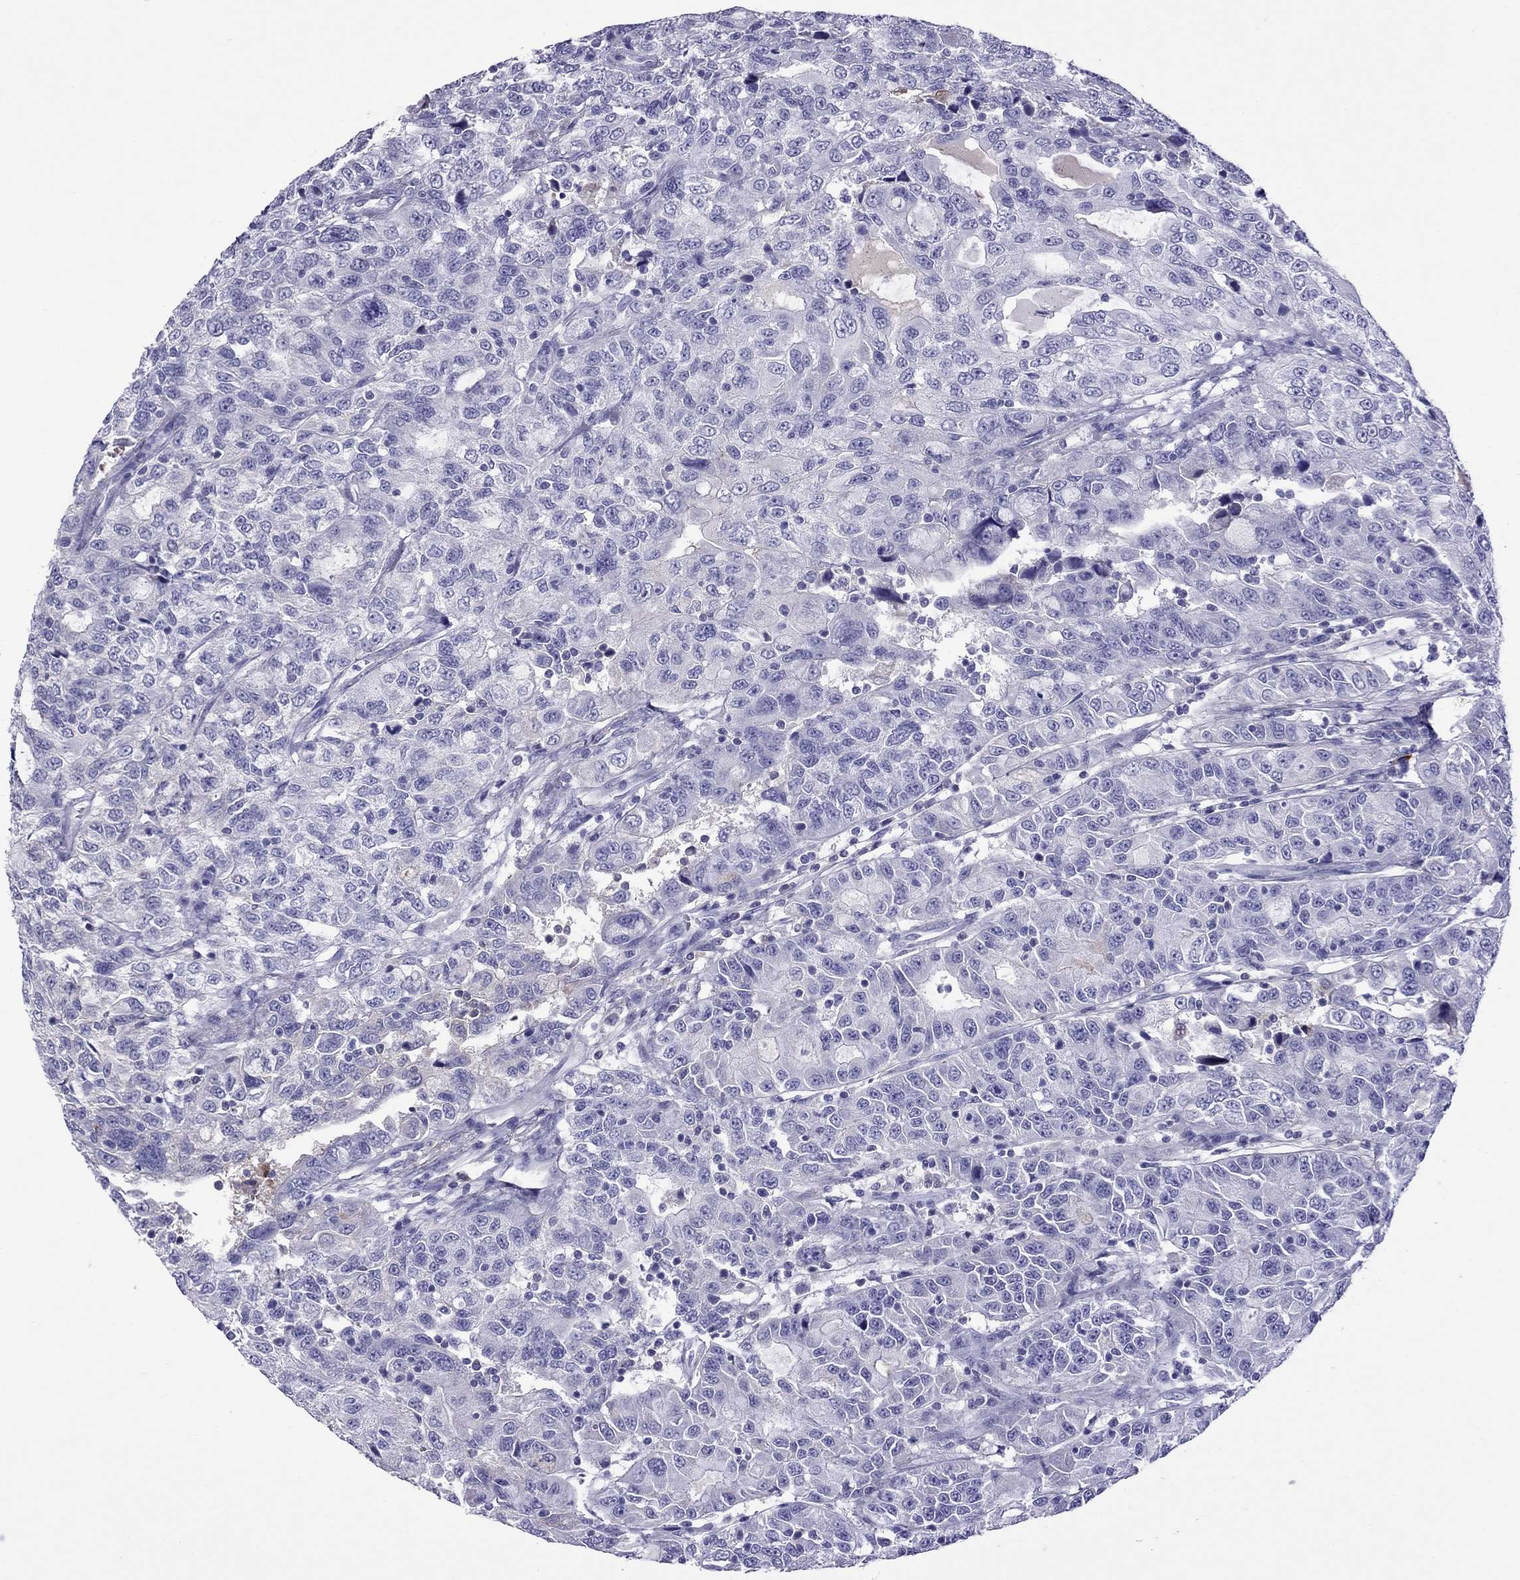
{"staining": {"intensity": "negative", "quantity": "none", "location": "none"}, "tissue": "urothelial cancer", "cell_type": "Tumor cells", "image_type": "cancer", "snomed": [{"axis": "morphology", "description": "Urothelial carcinoma, NOS"}, {"axis": "morphology", "description": "Urothelial carcinoma, High grade"}, {"axis": "topography", "description": "Urinary bladder"}], "caption": "The image demonstrates no significant staining in tumor cells of urothelial carcinoma (high-grade).", "gene": "SCART1", "patient": {"sex": "female", "age": 73}}